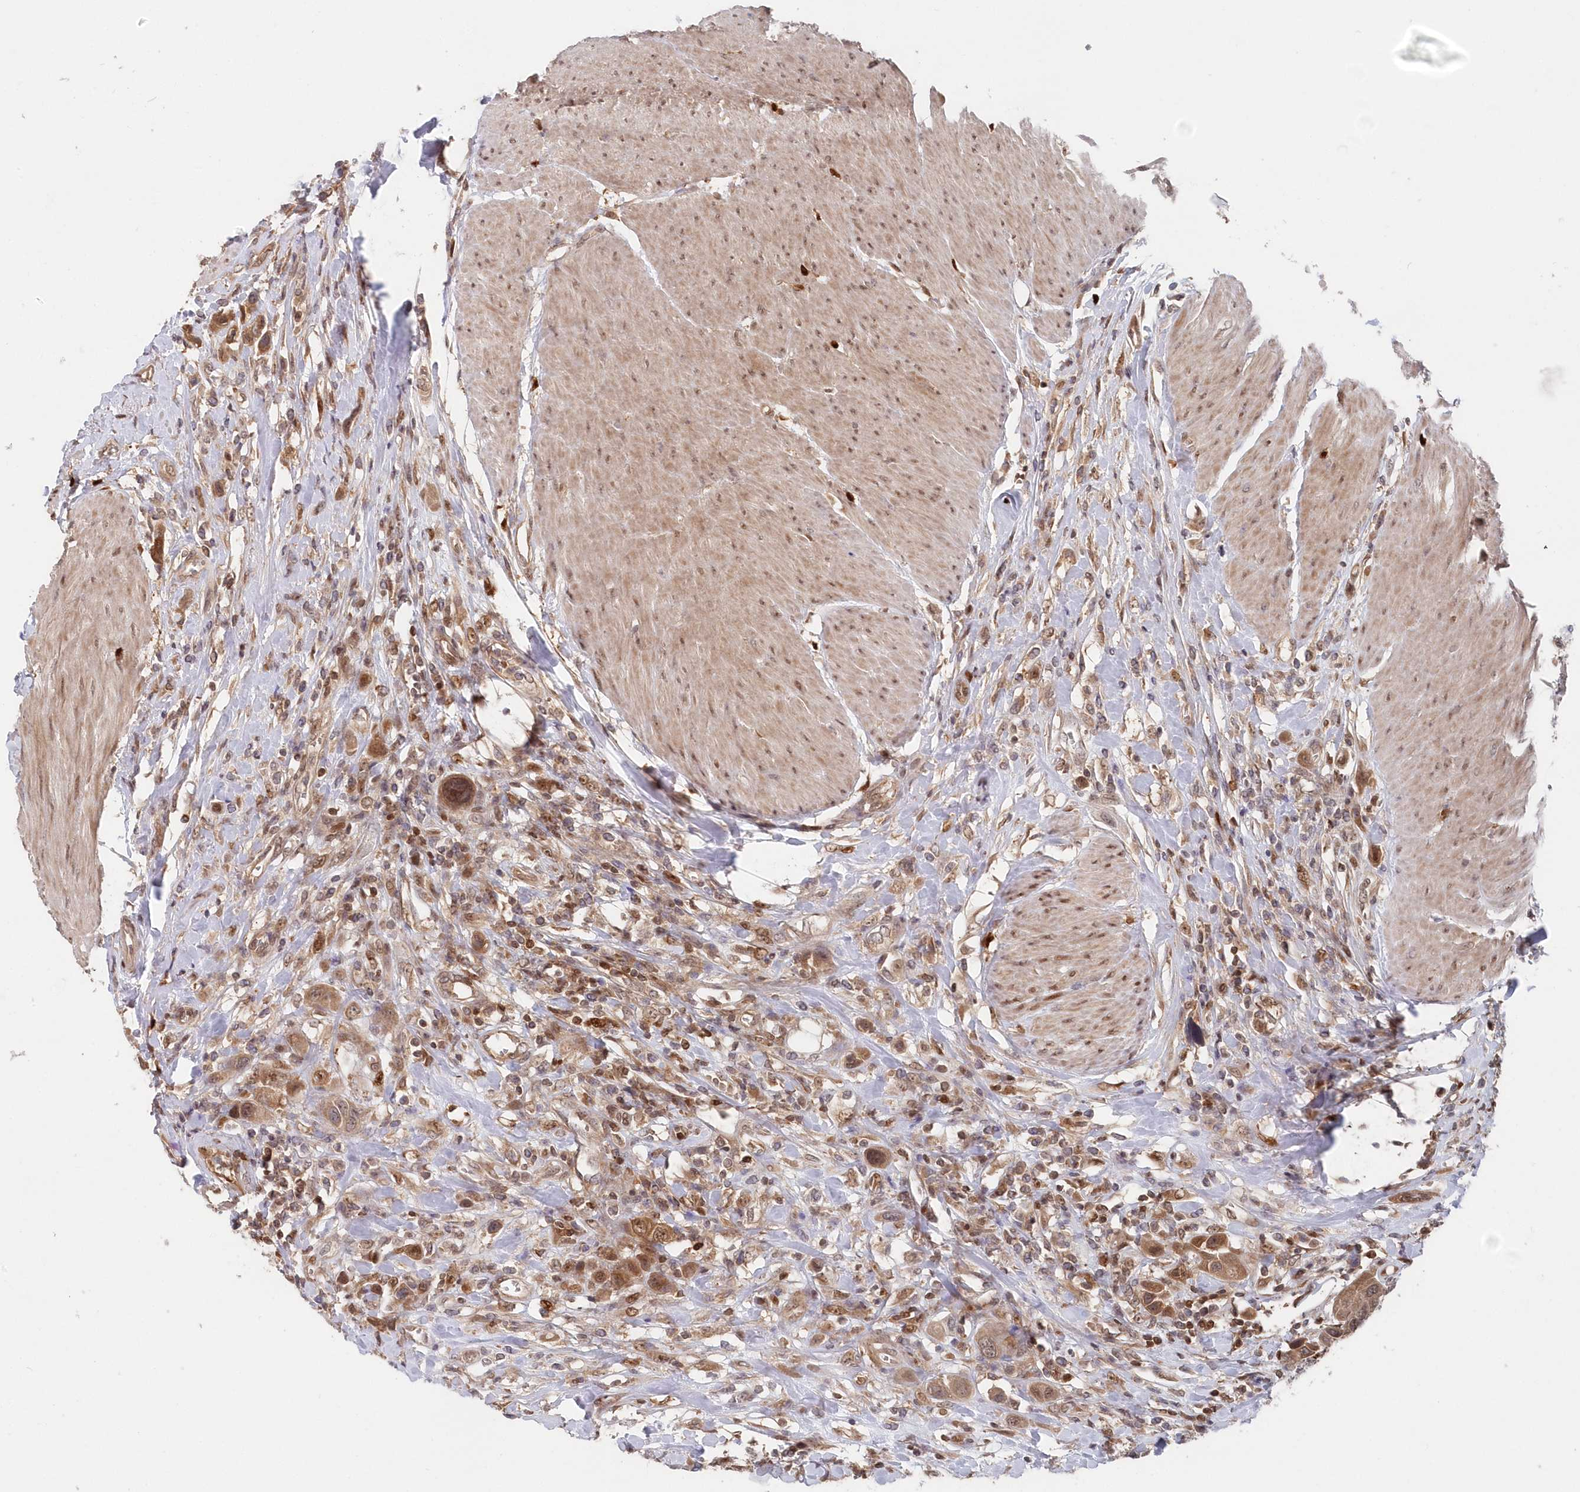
{"staining": {"intensity": "moderate", "quantity": ">75%", "location": "cytoplasmic/membranous,nuclear"}, "tissue": "urothelial cancer", "cell_type": "Tumor cells", "image_type": "cancer", "snomed": [{"axis": "morphology", "description": "Urothelial carcinoma, High grade"}, {"axis": "topography", "description": "Urinary bladder"}], "caption": "DAB immunohistochemical staining of urothelial cancer reveals moderate cytoplasmic/membranous and nuclear protein positivity in about >75% of tumor cells.", "gene": "ABHD14B", "patient": {"sex": "male", "age": 50}}